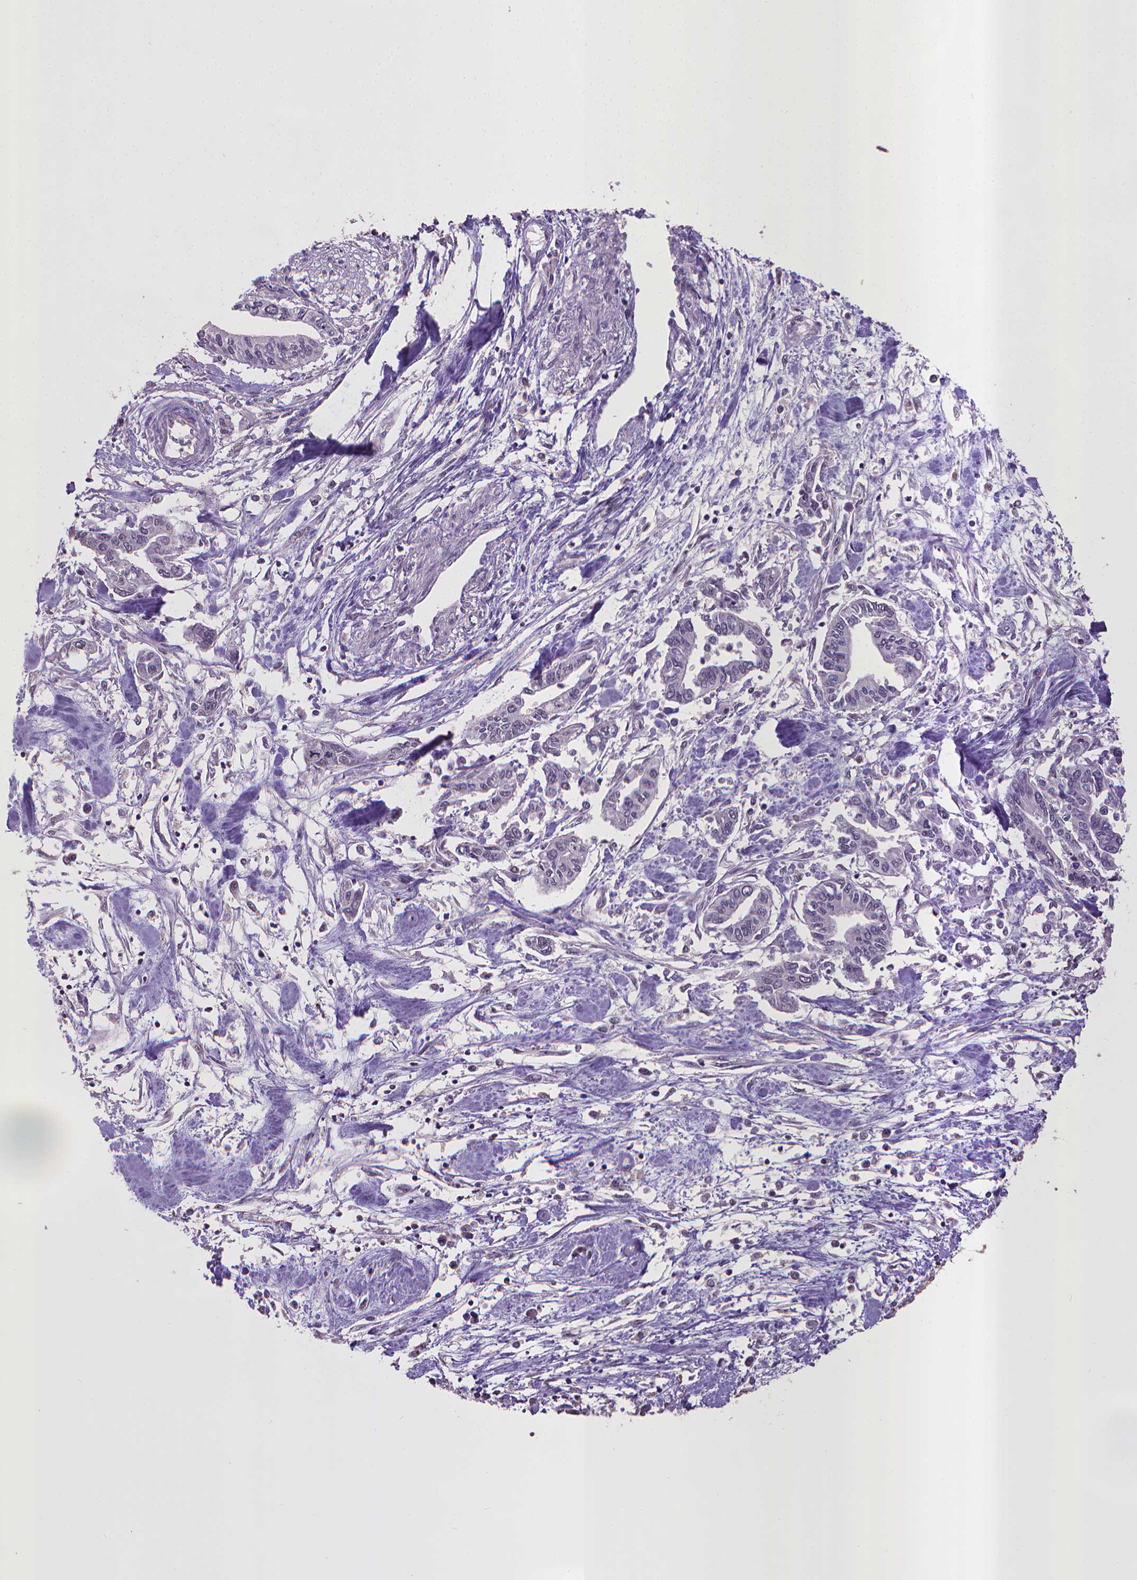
{"staining": {"intensity": "negative", "quantity": "none", "location": "none"}, "tissue": "pancreatic cancer", "cell_type": "Tumor cells", "image_type": "cancer", "snomed": [{"axis": "morphology", "description": "Adenocarcinoma, NOS"}, {"axis": "topography", "description": "Pancreas"}], "caption": "Pancreatic cancer was stained to show a protein in brown. There is no significant expression in tumor cells.", "gene": "CPM", "patient": {"sex": "male", "age": 60}}